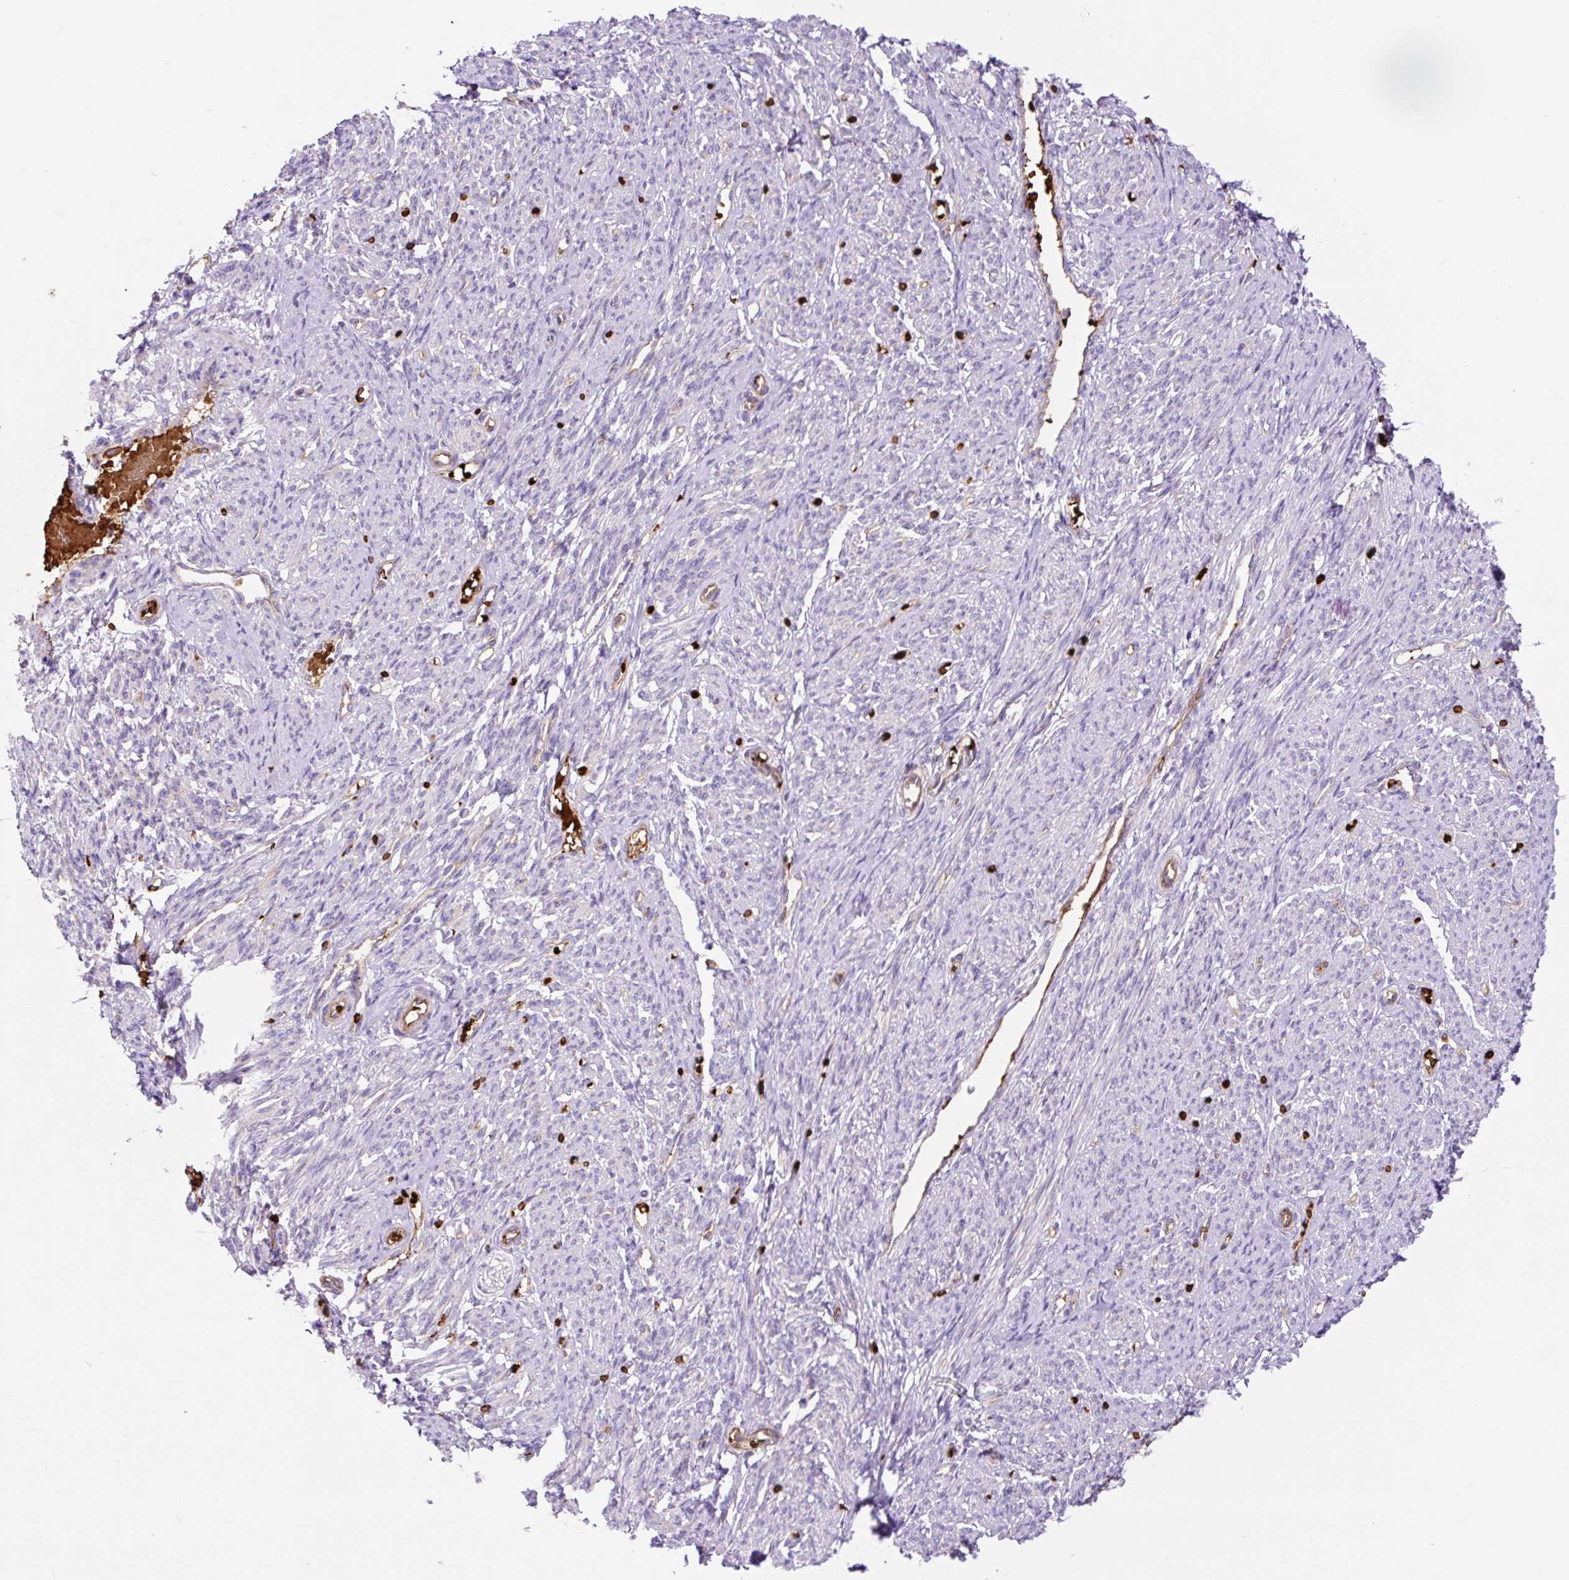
{"staining": {"intensity": "weak", "quantity": "<25%", "location": "cytoplasmic/membranous"}, "tissue": "smooth muscle", "cell_type": "Smooth muscle cells", "image_type": "normal", "snomed": [{"axis": "morphology", "description": "Normal tissue, NOS"}, {"axis": "topography", "description": "Smooth muscle"}], "caption": "IHC micrograph of unremarkable smooth muscle: smooth muscle stained with DAB (3,3'-diaminobenzidine) shows no significant protein expression in smooth muscle cells.", "gene": "HIP1R", "patient": {"sex": "female", "age": 65}}